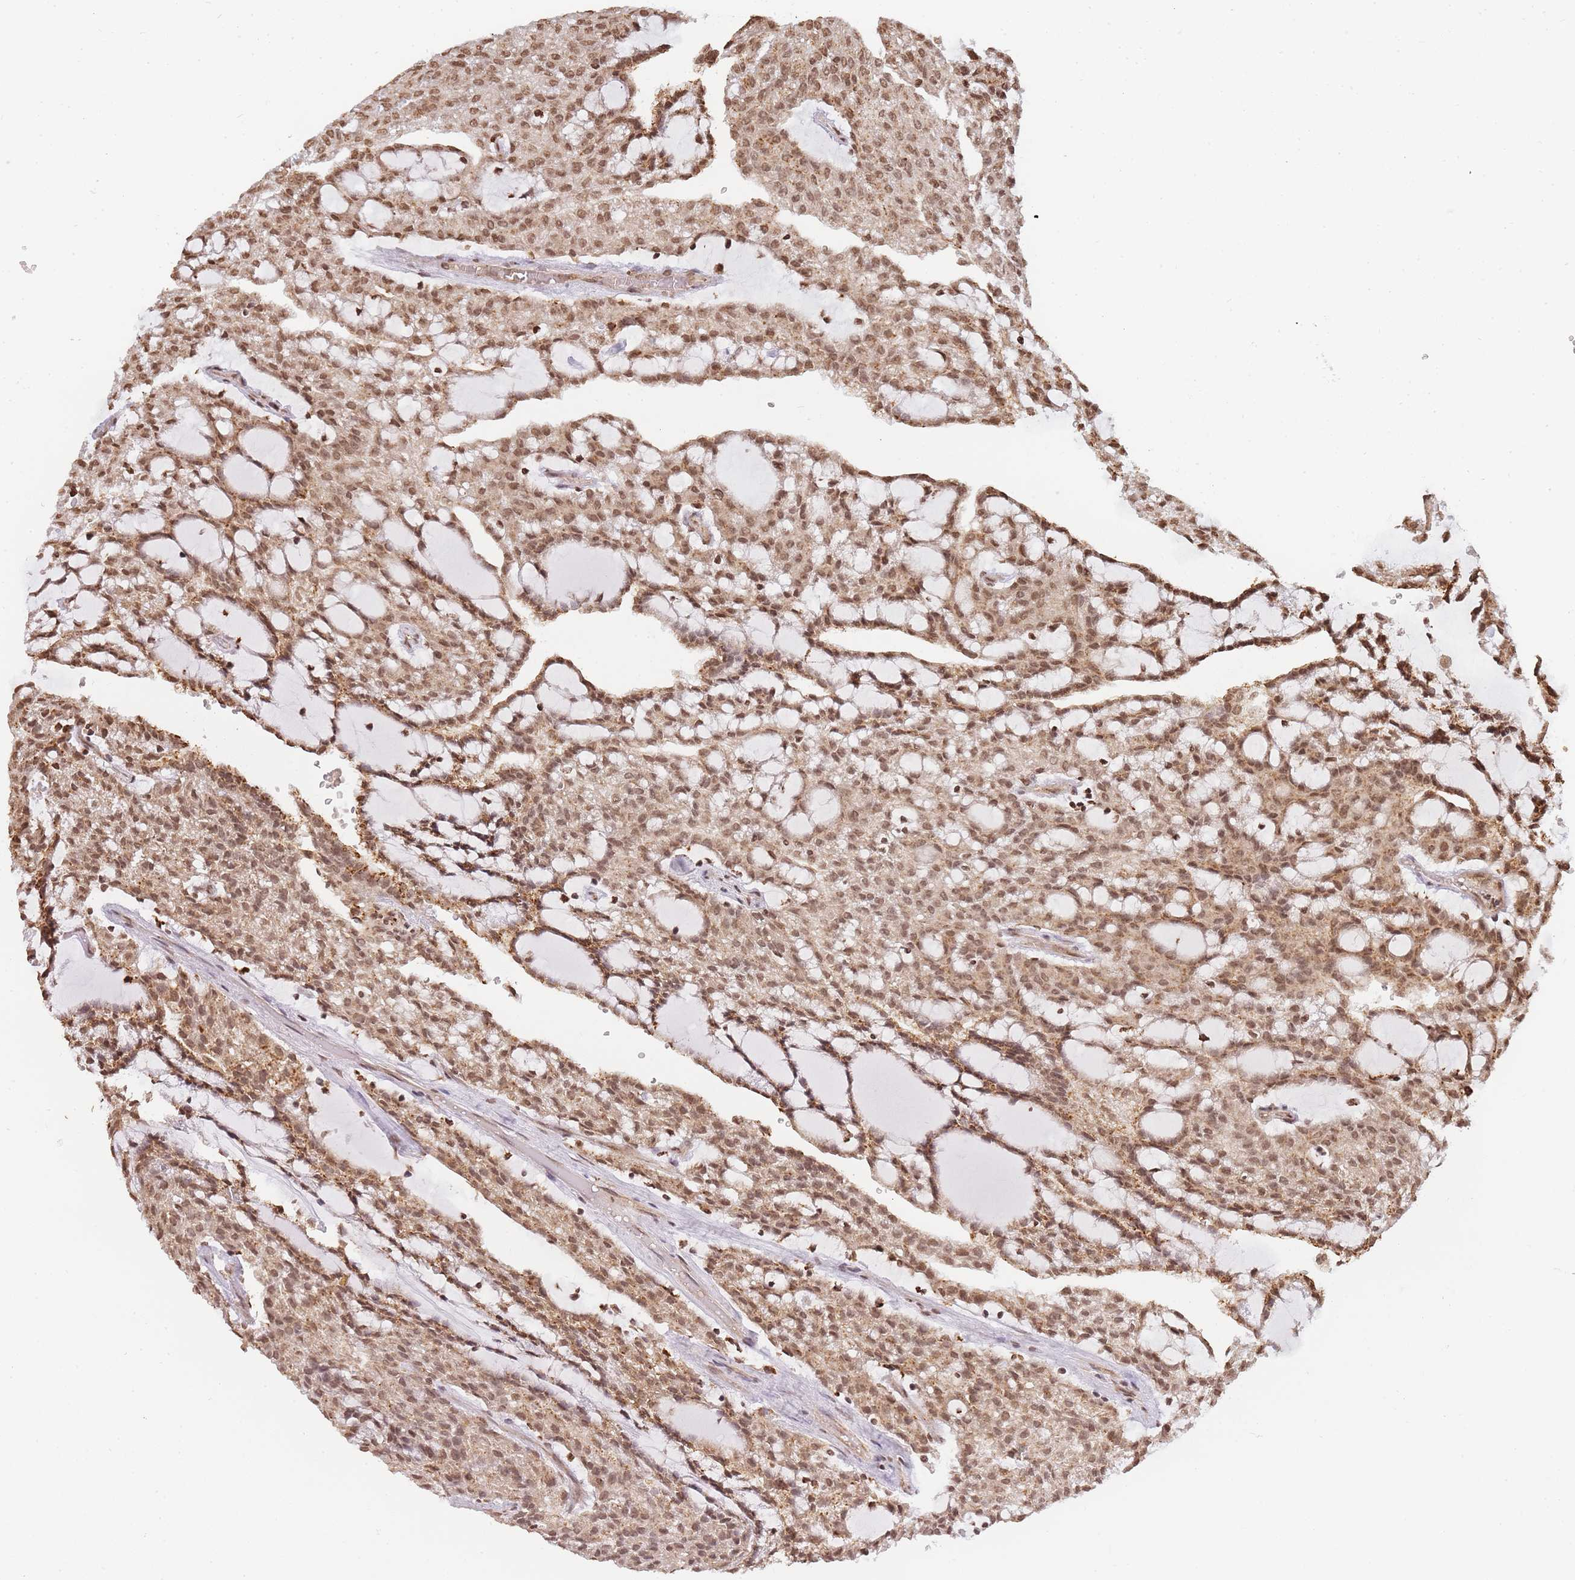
{"staining": {"intensity": "moderate", "quantity": ">75%", "location": "cytoplasmic/membranous,nuclear"}, "tissue": "renal cancer", "cell_type": "Tumor cells", "image_type": "cancer", "snomed": [{"axis": "morphology", "description": "Adenocarcinoma, NOS"}, {"axis": "topography", "description": "Kidney"}], "caption": "Adenocarcinoma (renal) stained for a protein (brown) exhibits moderate cytoplasmic/membranous and nuclear positive expression in about >75% of tumor cells.", "gene": "WWTR1", "patient": {"sex": "male", "age": 63}}